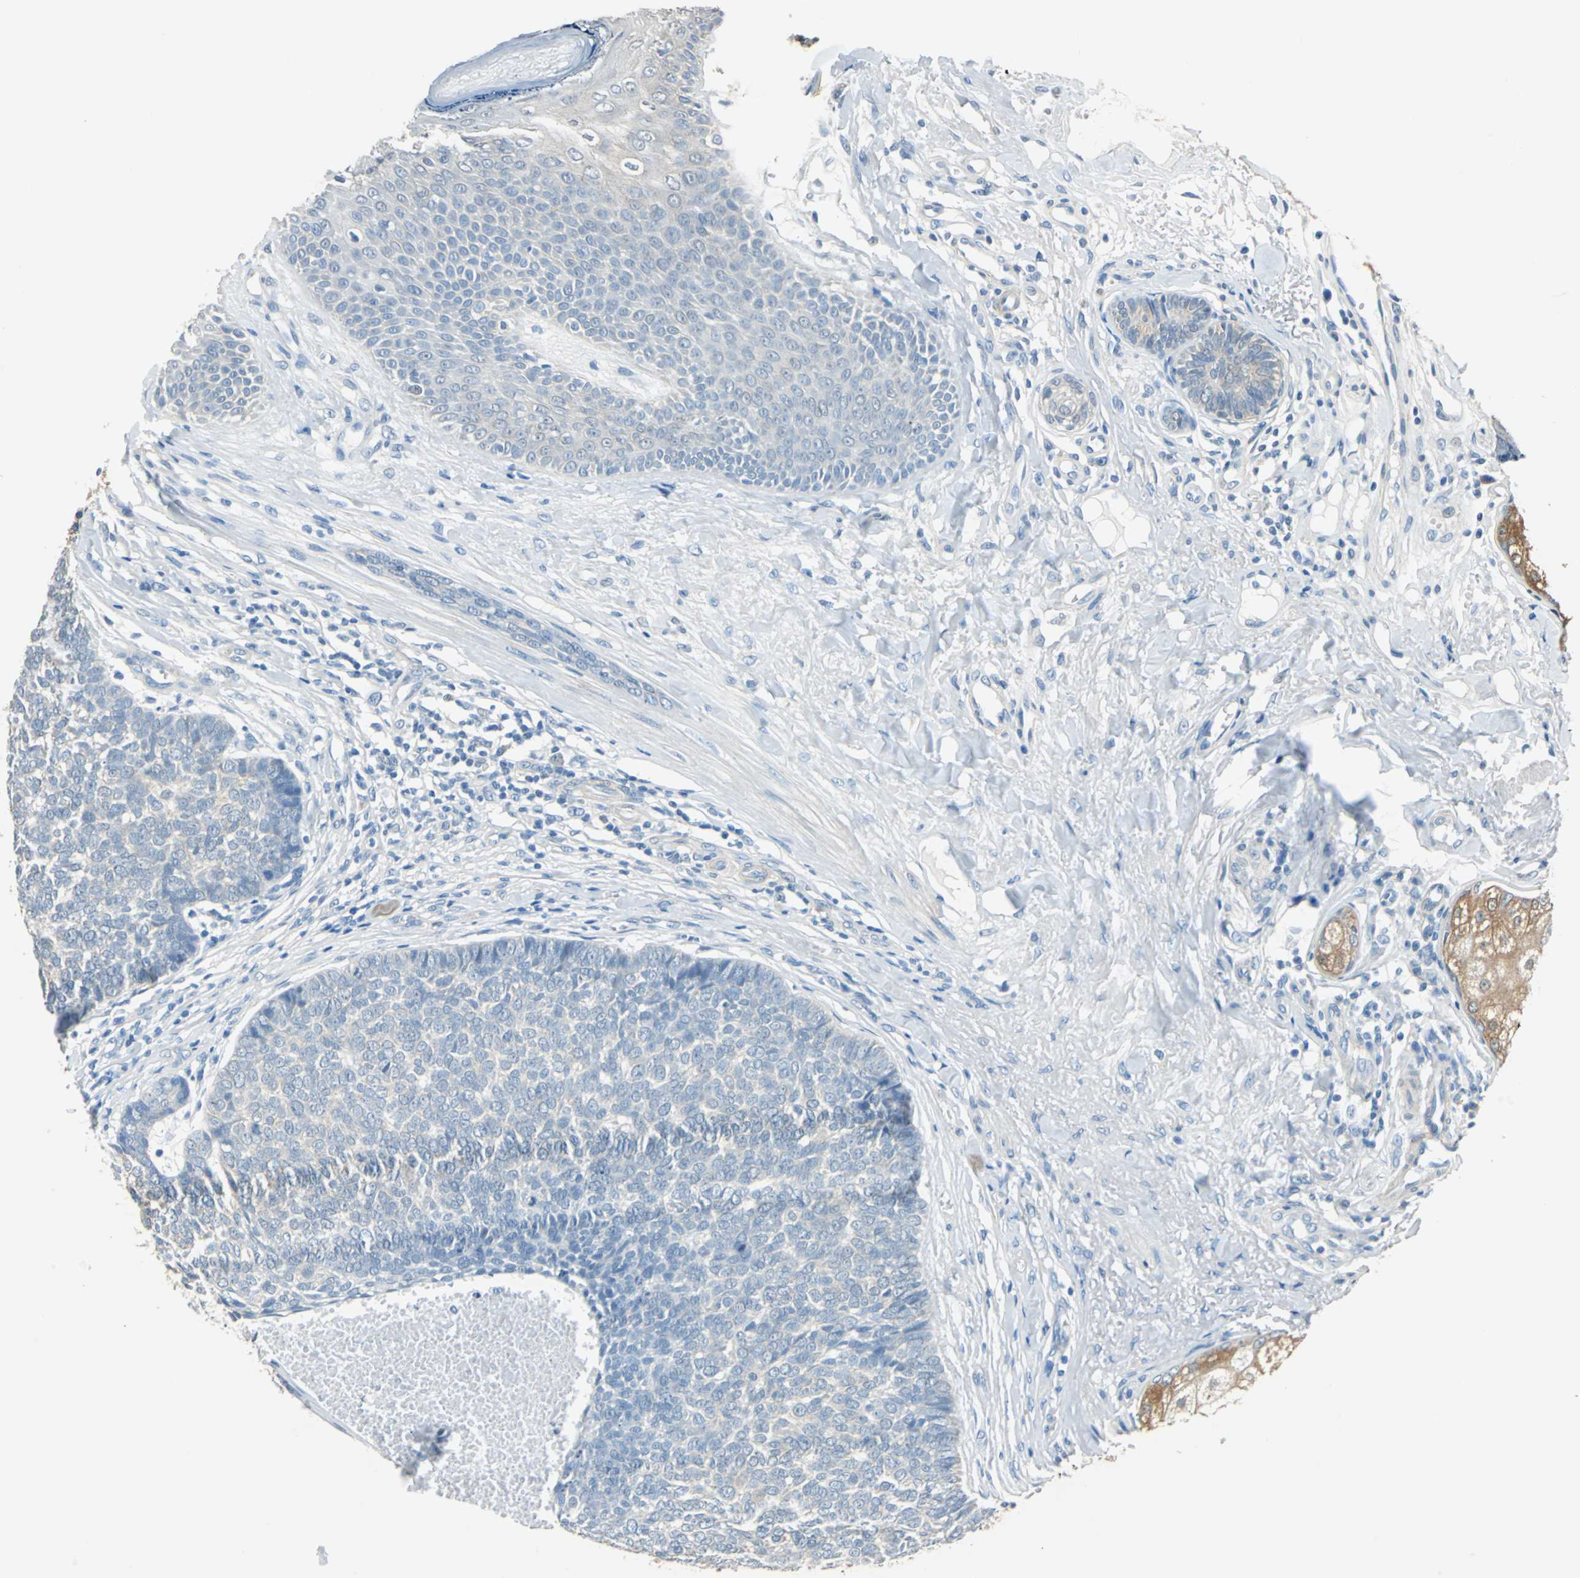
{"staining": {"intensity": "weak", "quantity": ">75%", "location": "cytoplasmic/membranous"}, "tissue": "skin cancer", "cell_type": "Tumor cells", "image_type": "cancer", "snomed": [{"axis": "morphology", "description": "Basal cell carcinoma"}, {"axis": "topography", "description": "Skin"}], "caption": "A micrograph of skin cancer (basal cell carcinoma) stained for a protein displays weak cytoplasmic/membranous brown staining in tumor cells.", "gene": "FKBP4", "patient": {"sex": "male", "age": 84}}